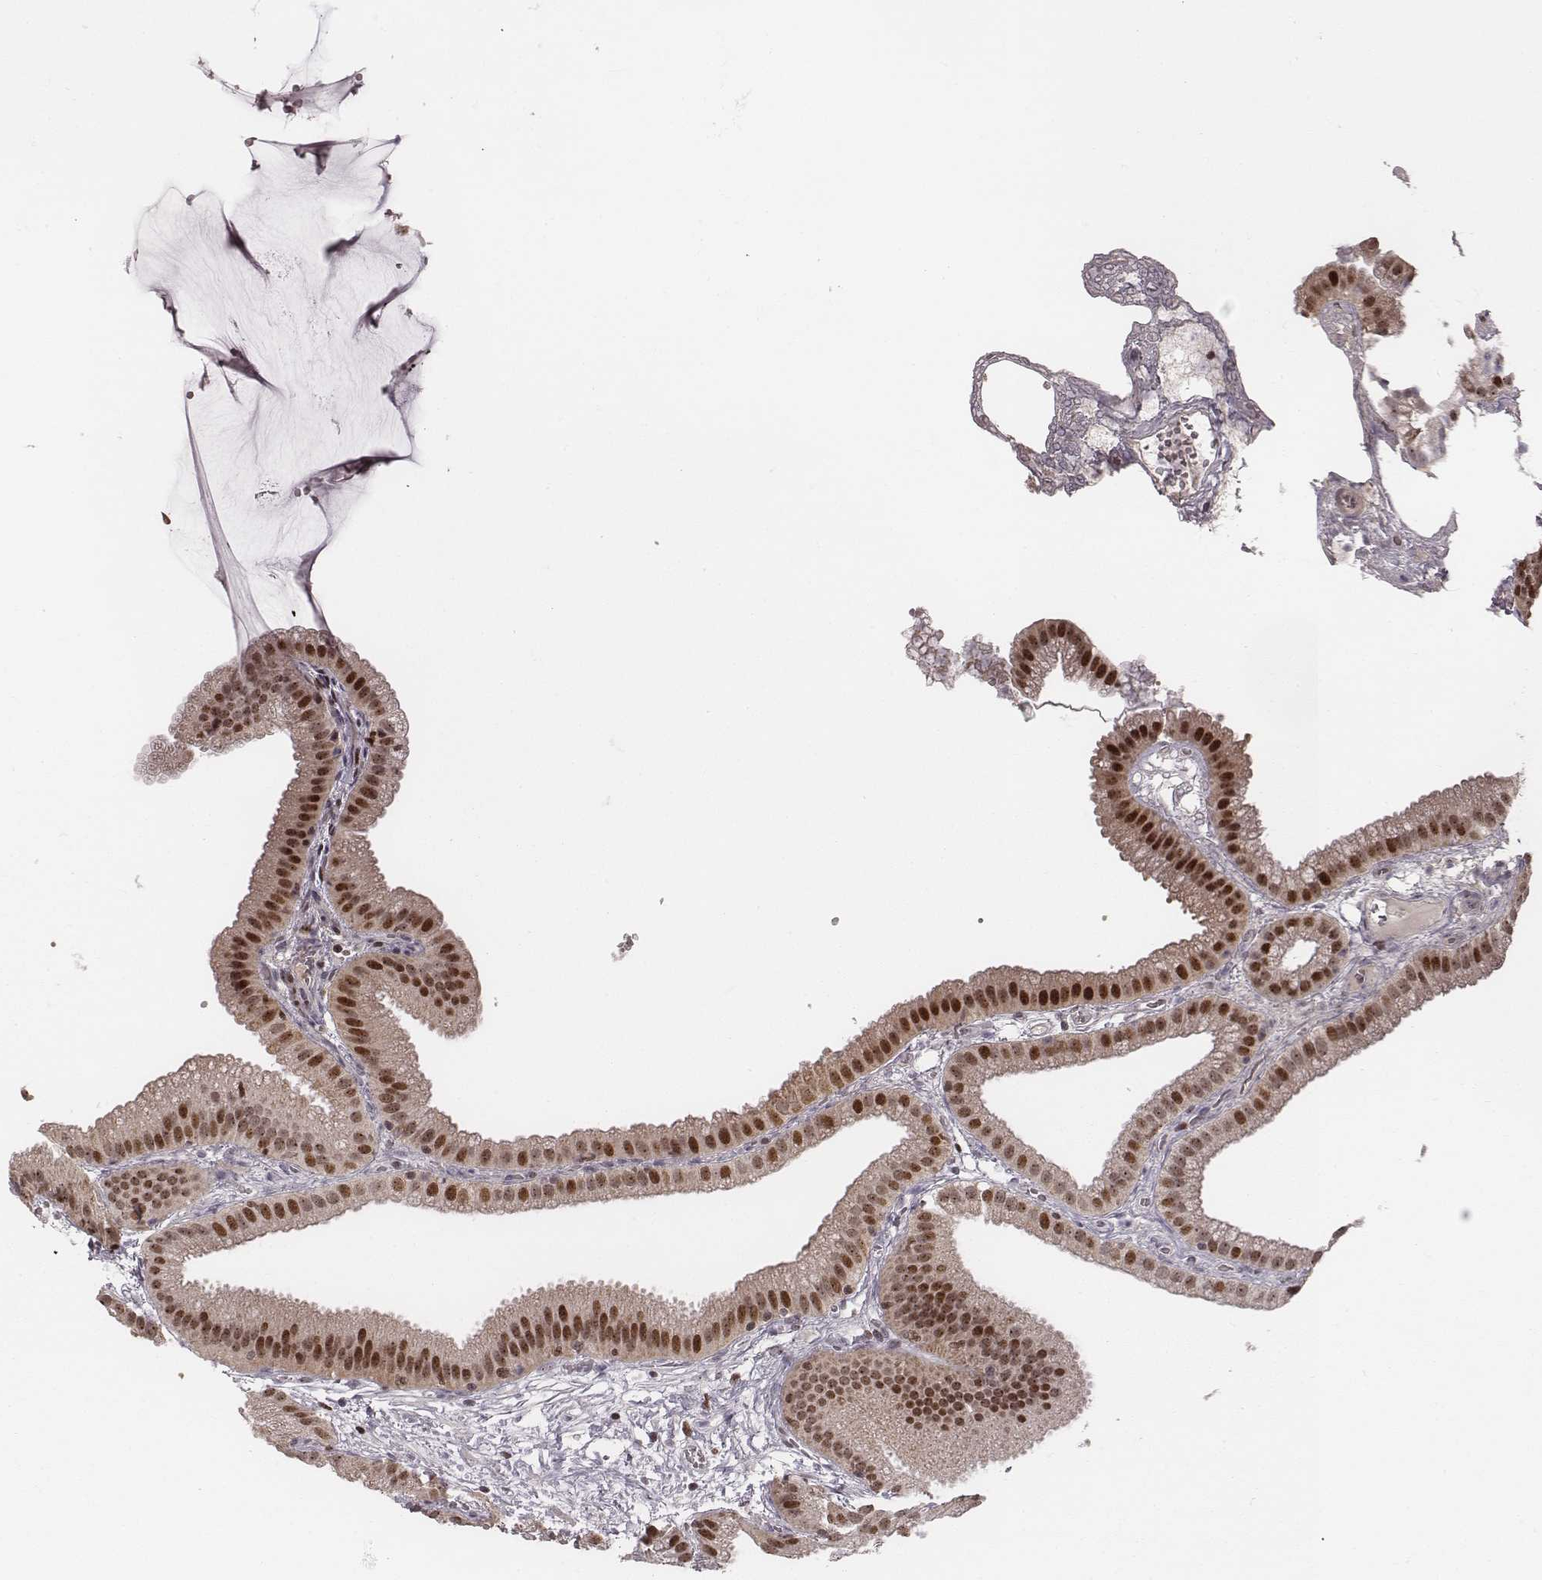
{"staining": {"intensity": "moderate", "quantity": ">75%", "location": "cytoplasmic/membranous,nuclear"}, "tissue": "gallbladder", "cell_type": "Glandular cells", "image_type": "normal", "snomed": [{"axis": "morphology", "description": "Normal tissue, NOS"}, {"axis": "topography", "description": "Gallbladder"}], "caption": "Immunohistochemistry (IHC) staining of normal gallbladder, which reveals medium levels of moderate cytoplasmic/membranous,nuclear staining in approximately >75% of glandular cells indicating moderate cytoplasmic/membranous,nuclear protein expression. The staining was performed using DAB (brown) for protein detection and nuclei were counterstained in hematoxylin (blue).", "gene": "VRK3", "patient": {"sex": "female", "age": 63}}